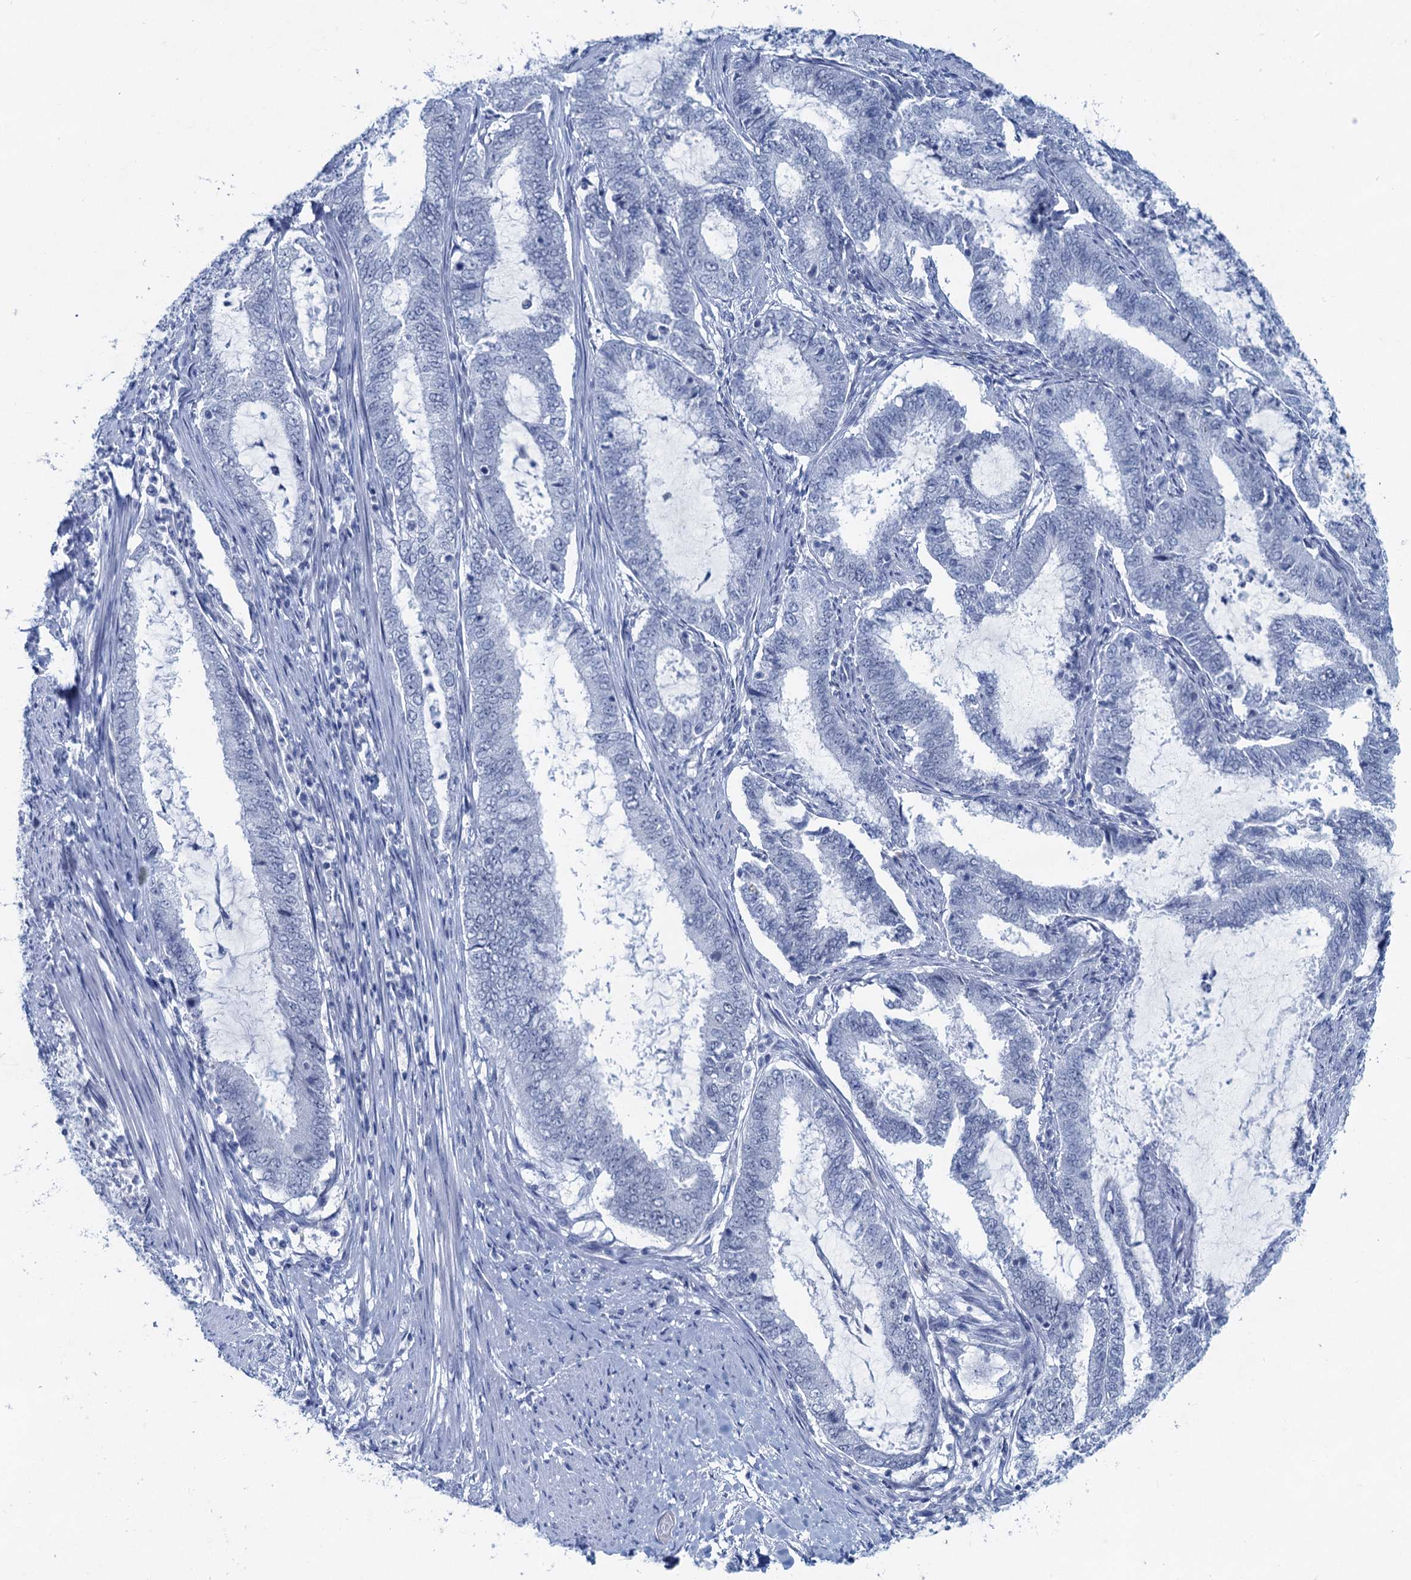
{"staining": {"intensity": "negative", "quantity": "none", "location": "none"}, "tissue": "endometrial cancer", "cell_type": "Tumor cells", "image_type": "cancer", "snomed": [{"axis": "morphology", "description": "Adenocarcinoma, NOS"}, {"axis": "topography", "description": "Endometrium"}], "caption": "Immunohistochemical staining of human endometrial cancer displays no significant staining in tumor cells.", "gene": "HAPSTR1", "patient": {"sex": "female", "age": 51}}